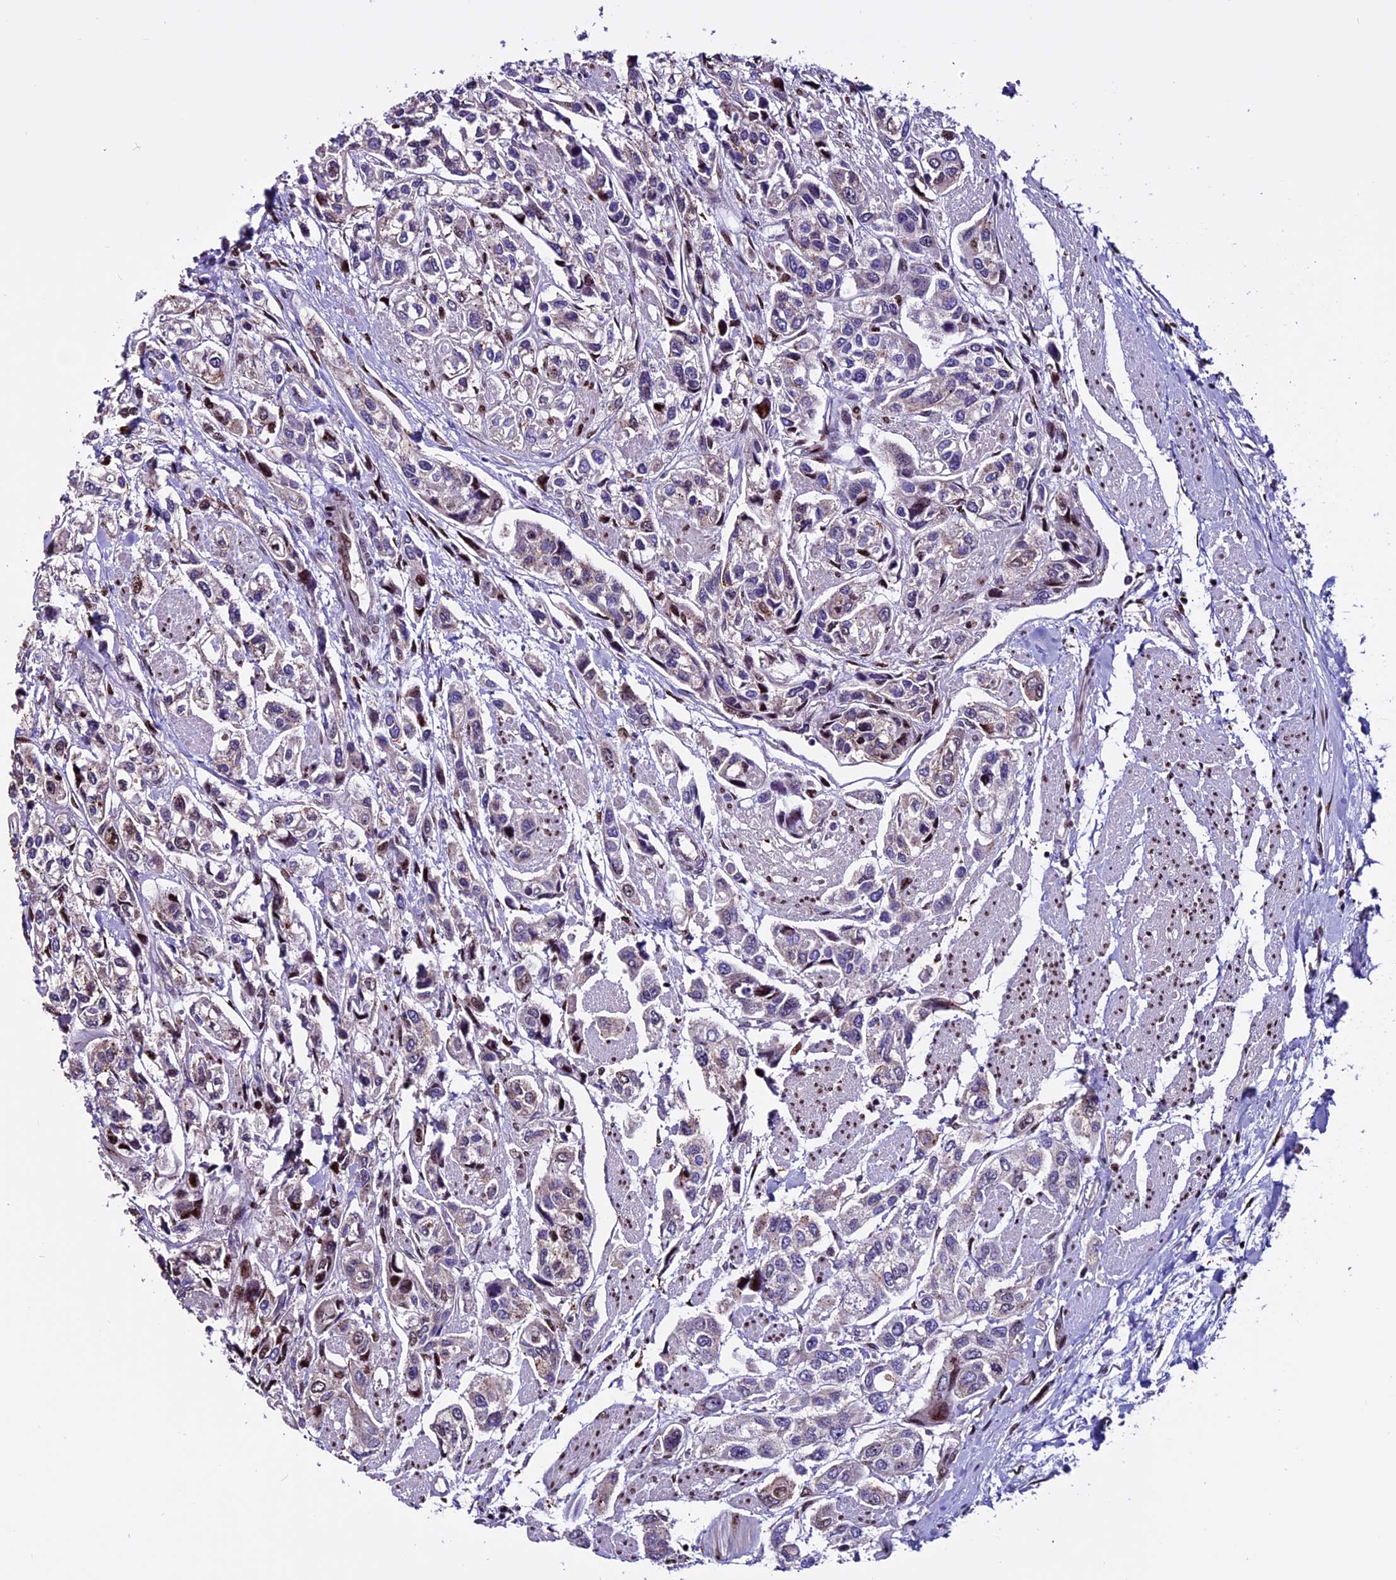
{"staining": {"intensity": "moderate", "quantity": "<25%", "location": "nuclear"}, "tissue": "urothelial cancer", "cell_type": "Tumor cells", "image_type": "cancer", "snomed": [{"axis": "morphology", "description": "Urothelial carcinoma, High grade"}, {"axis": "topography", "description": "Urinary bladder"}], "caption": "A high-resolution photomicrograph shows immunohistochemistry (IHC) staining of urothelial cancer, which demonstrates moderate nuclear positivity in approximately <25% of tumor cells.", "gene": "RINL", "patient": {"sex": "male", "age": 67}}